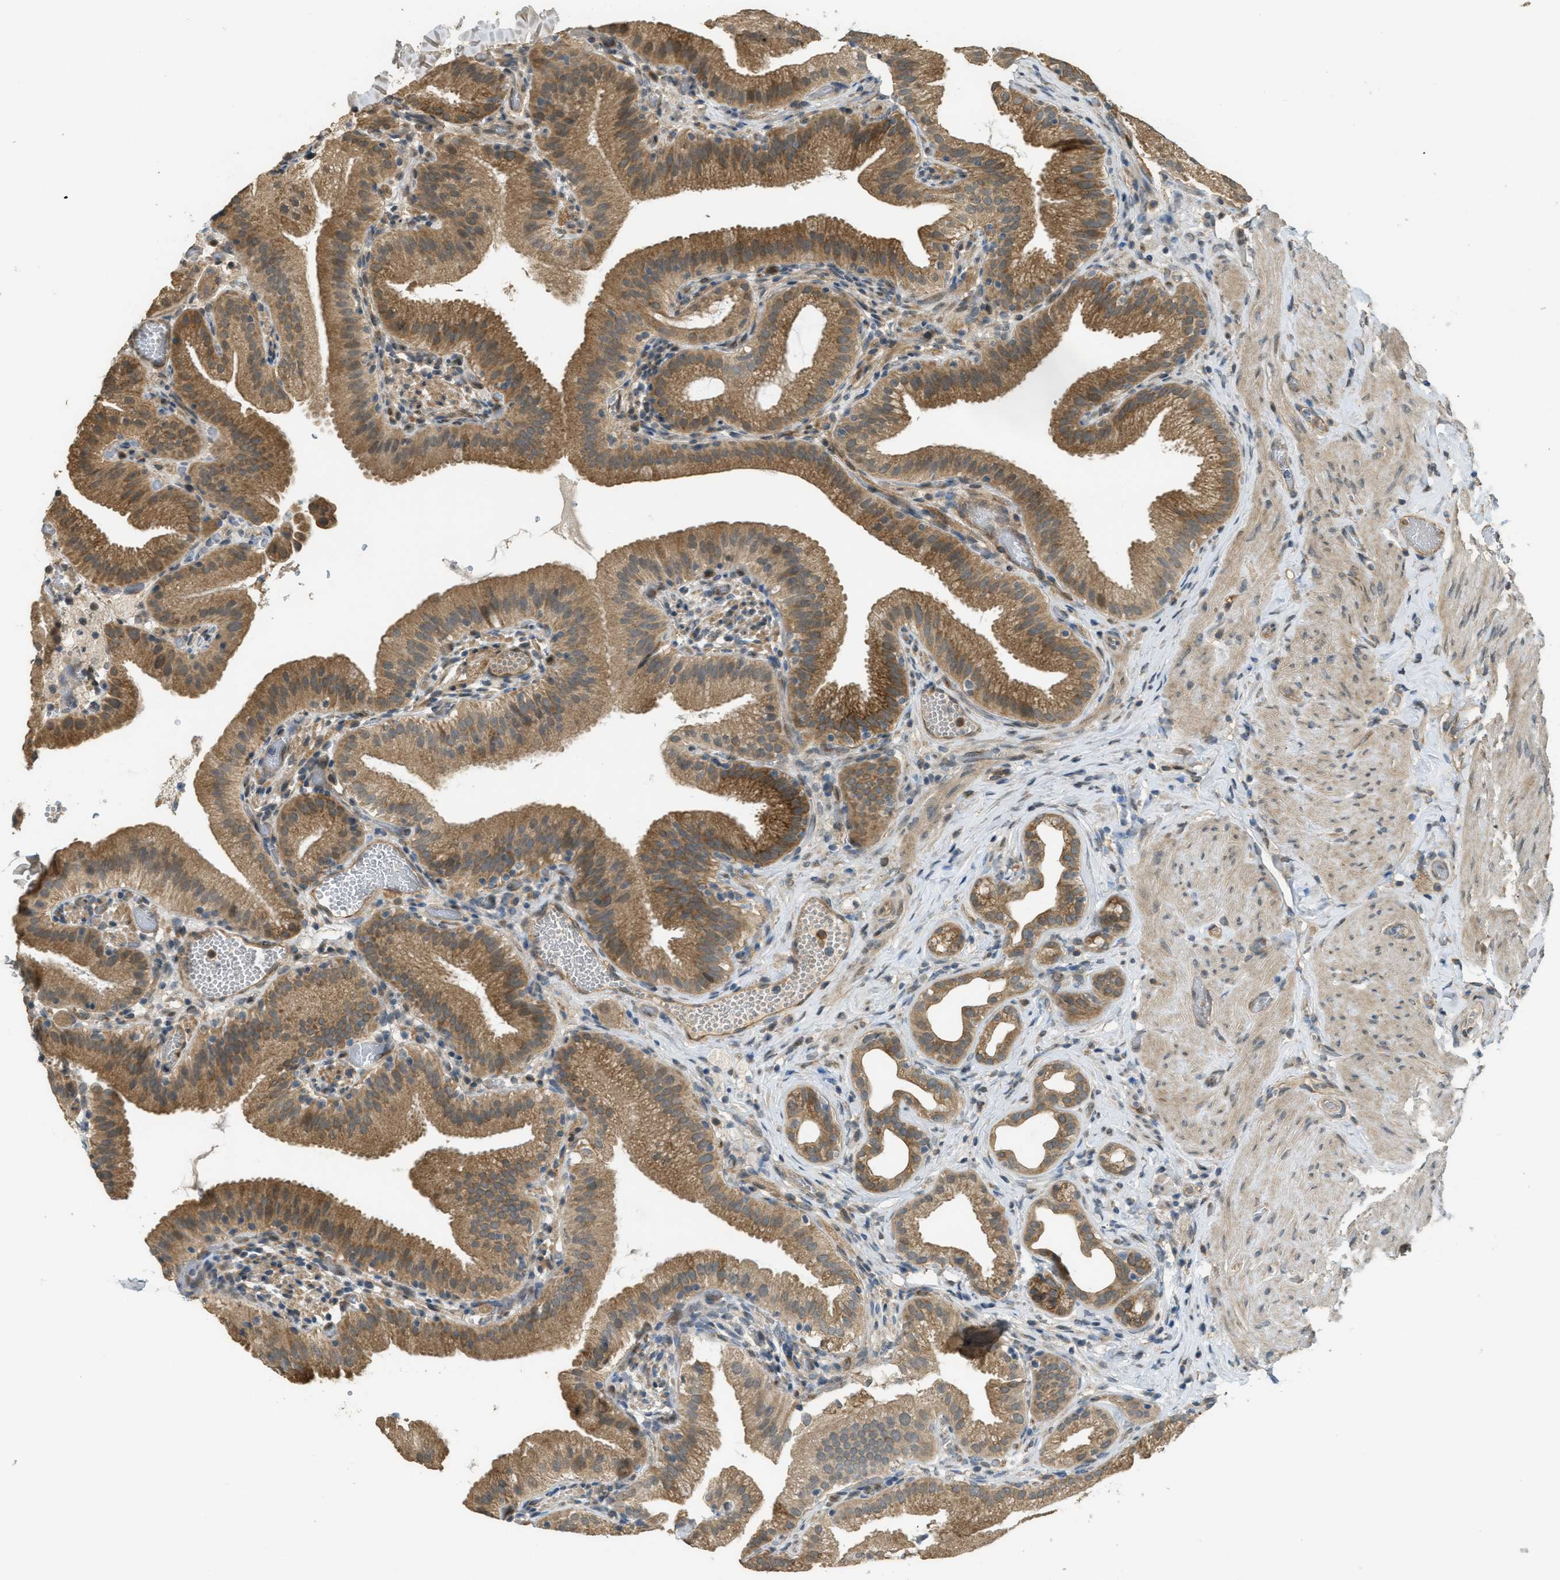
{"staining": {"intensity": "moderate", "quantity": ">75%", "location": "cytoplasmic/membranous,nuclear"}, "tissue": "gallbladder", "cell_type": "Glandular cells", "image_type": "normal", "snomed": [{"axis": "morphology", "description": "Normal tissue, NOS"}, {"axis": "topography", "description": "Gallbladder"}], "caption": "Immunohistochemical staining of benign gallbladder displays medium levels of moderate cytoplasmic/membranous,nuclear expression in approximately >75% of glandular cells.", "gene": "IGF2BP2", "patient": {"sex": "male", "age": 54}}